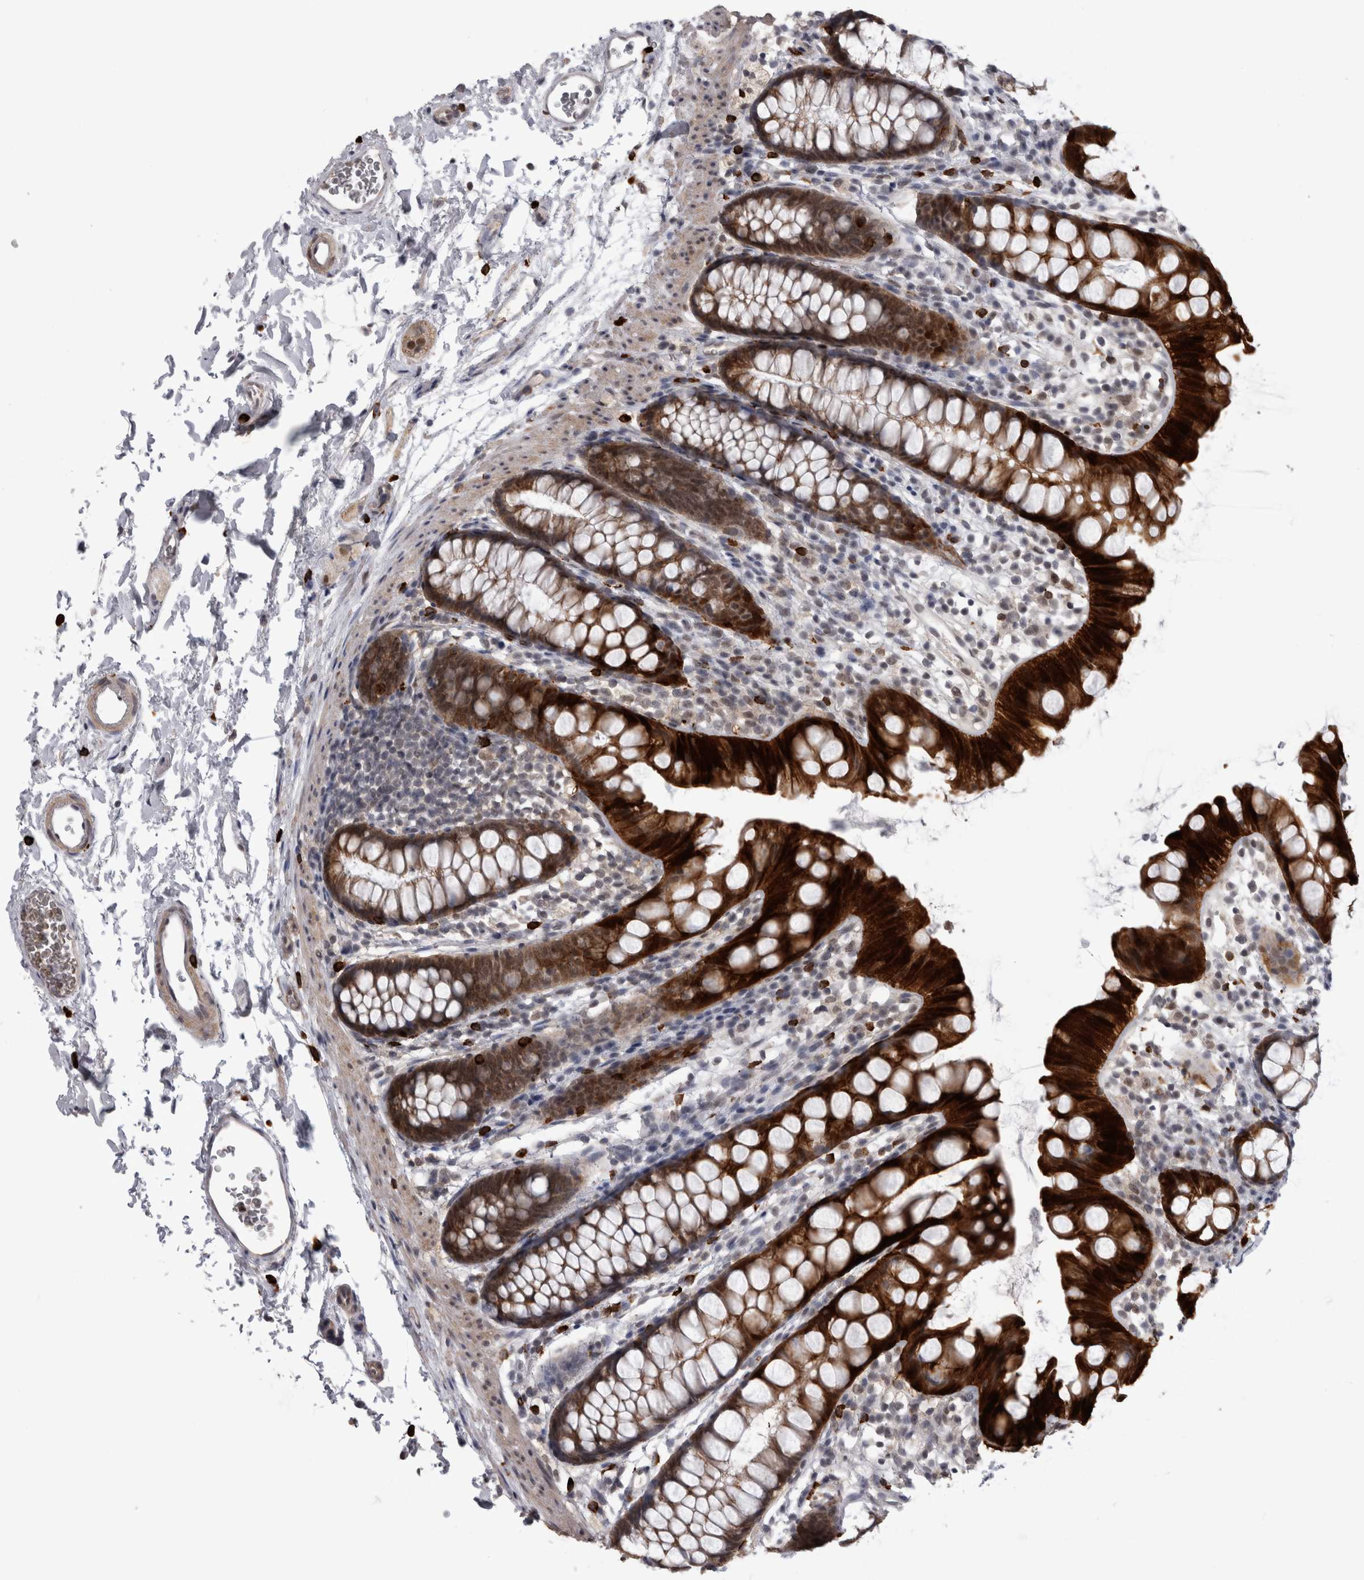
{"staining": {"intensity": "strong", "quantity": ">75%", "location": "cytoplasmic/membranous,nuclear"}, "tissue": "rectum", "cell_type": "Glandular cells", "image_type": "normal", "snomed": [{"axis": "morphology", "description": "Normal tissue, NOS"}, {"axis": "topography", "description": "Rectum"}], "caption": "High-magnification brightfield microscopy of unremarkable rectum stained with DAB (3,3'-diaminobenzidine) (brown) and counterstained with hematoxylin (blue). glandular cells exhibit strong cytoplasmic/membranous,nuclear expression is seen in about>75% of cells.", "gene": "PEBP4", "patient": {"sex": "female", "age": 65}}